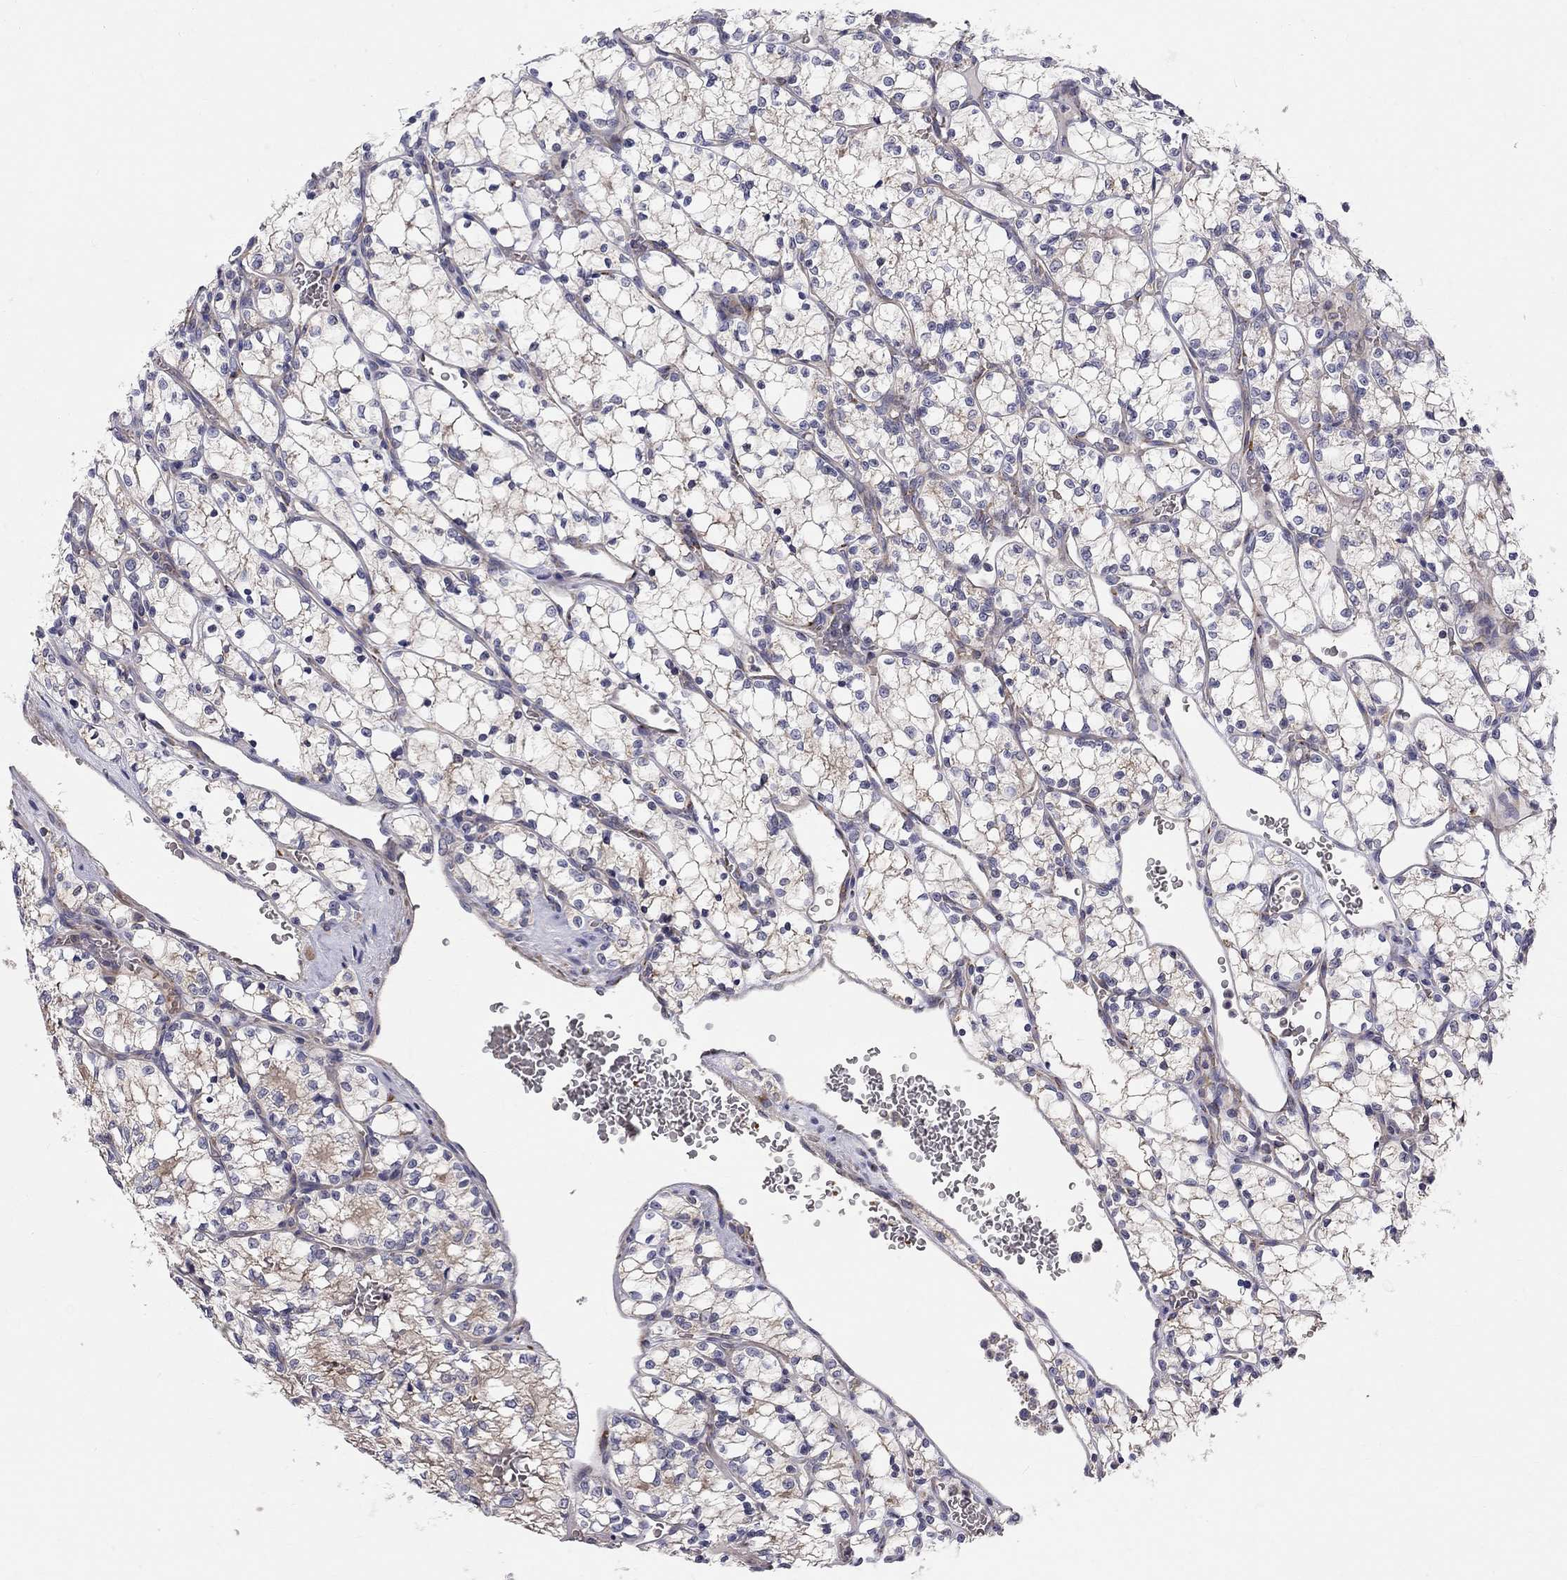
{"staining": {"intensity": "weak", "quantity": "<25%", "location": "cytoplasmic/membranous"}, "tissue": "renal cancer", "cell_type": "Tumor cells", "image_type": "cancer", "snomed": [{"axis": "morphology", "description": "Adenocarcinoma, NOS"}, {"axis": "topography", "description": "Kidney"}], "caption": "Tumor cells are negative for brown protein staining in renal cancer.", "gene": "CASTOR1", "patient": {"sex": "female", "age": 69}}